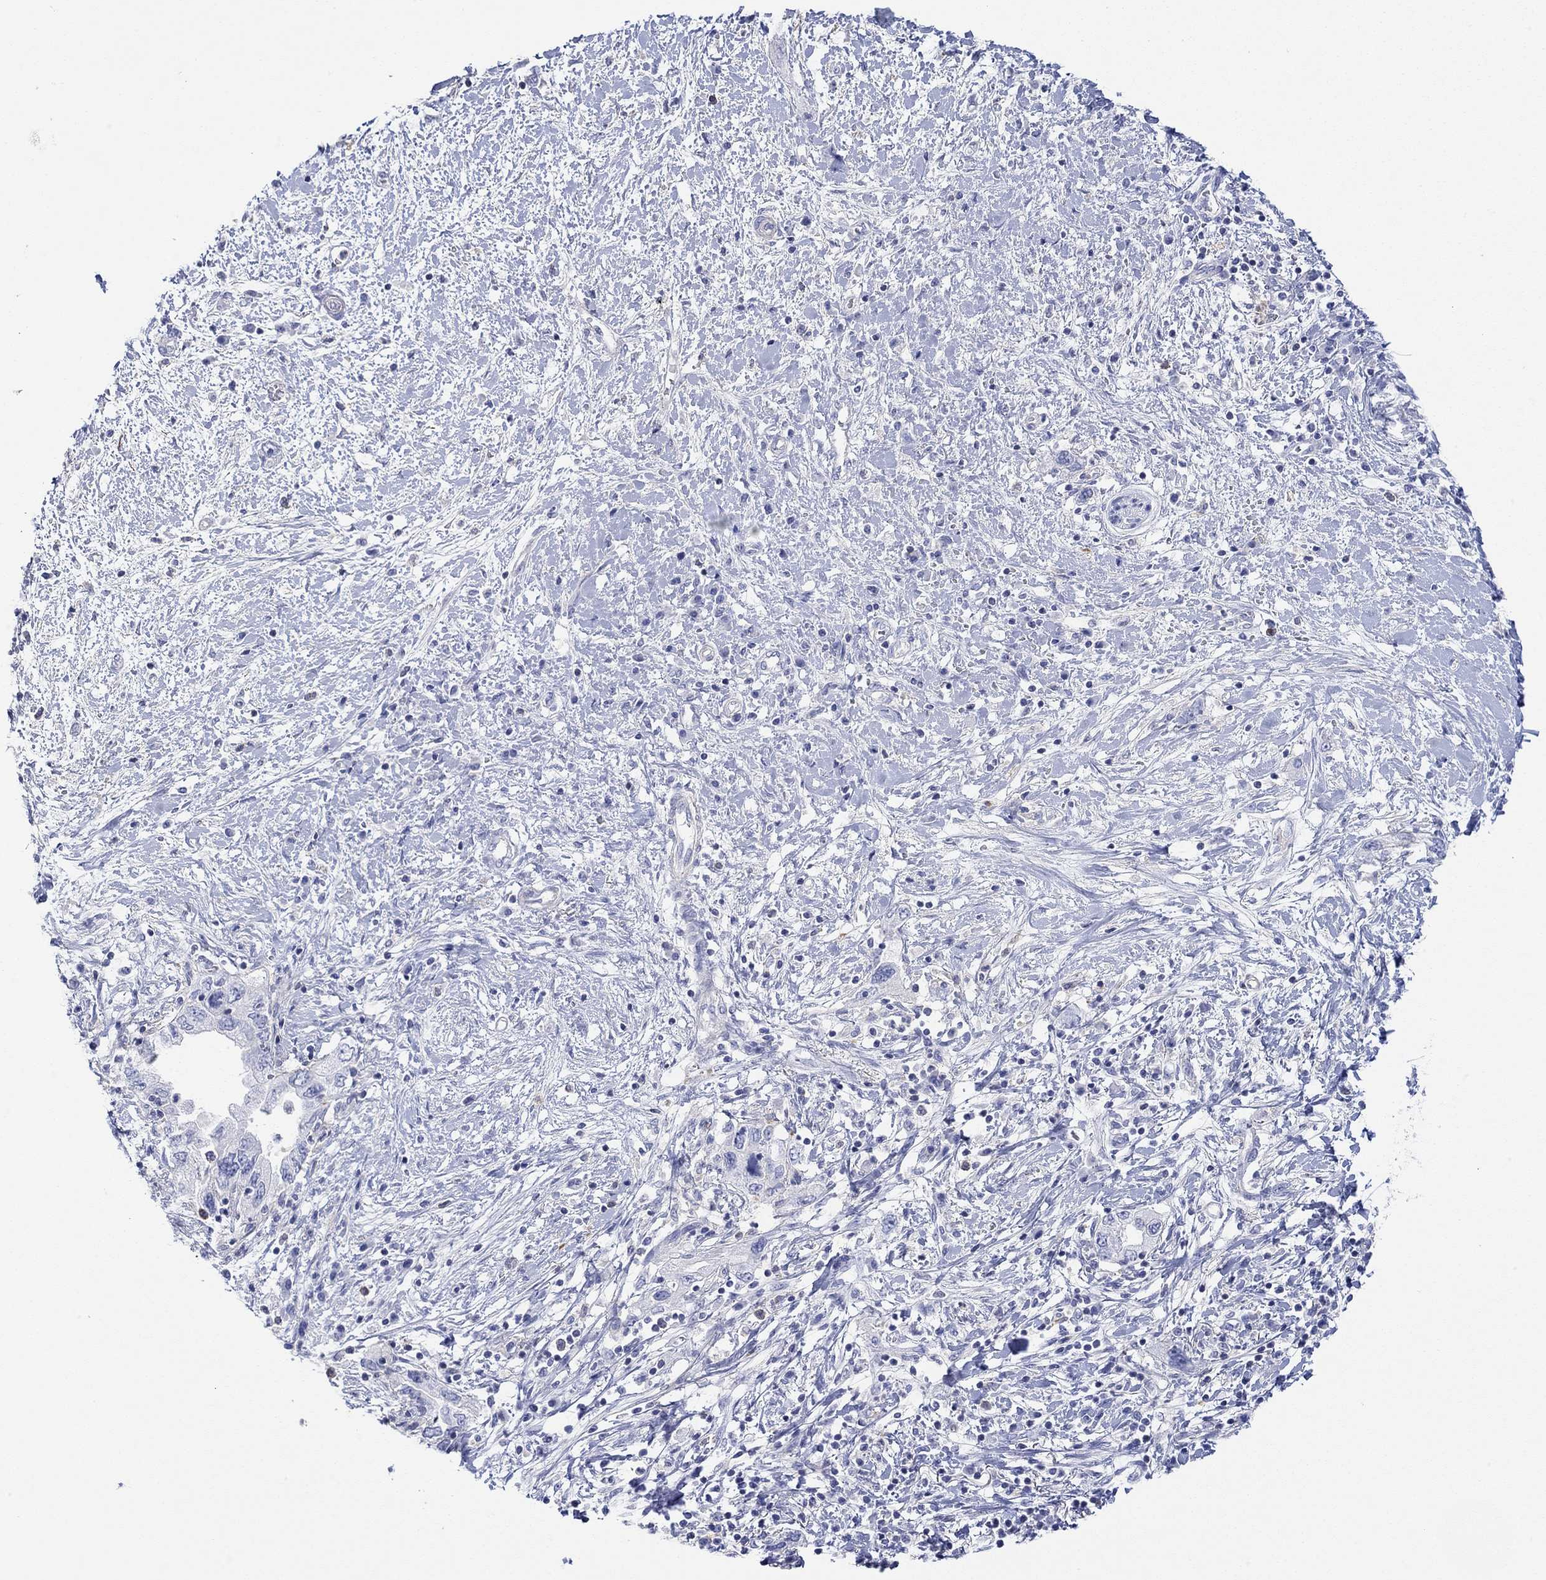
{"staining": {"intensity": "negative", "quantity": "none", "location": "none"}, "tissue": "pancreatic cancer", "cell_type": "Tumor cells", "image_type": "cancer", "snomed": [{"axis": "morphology", "description": "Adenocarcinoma, NOS"}, {"axis": "topography", "description": "Pancreas"}], "caption": "A high-resolution photomicrograph shows immunohistochemistry (IHC) staining of adenocarcinoma (pancreatic), which shows no significant positivity in tumor cells. Brightfield microscopy of immunohistochemistry stained with DAB (3,3'-diaminobenzidine) (brown) and hematoxylin (blue), captured at high magnification.", "gene": "PPIL6", "patient": {"sex": "female", "age": 73}}